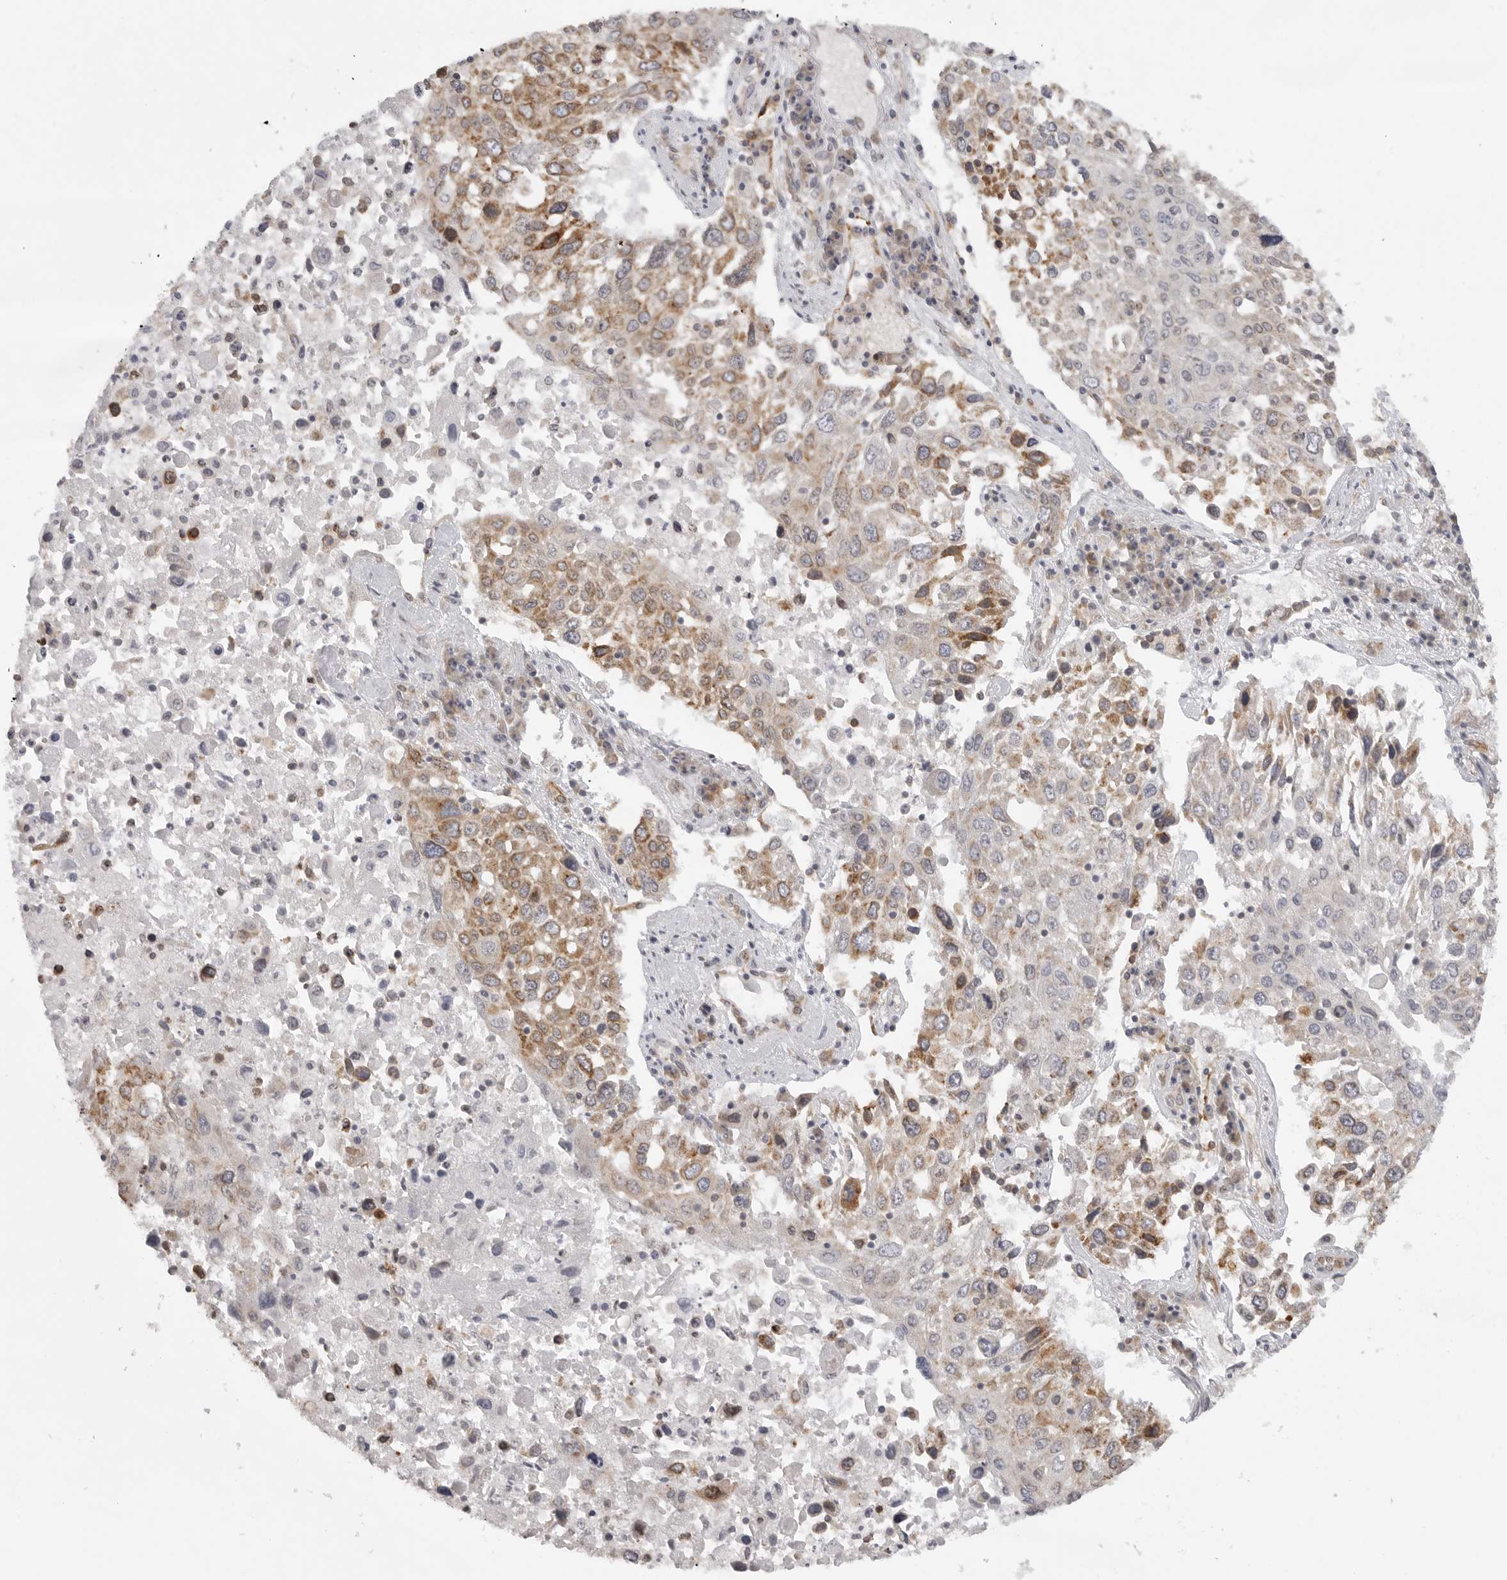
{"staining": {"intensity": "moderate", "quantity": ">75%", "location": "cytoplasmic/membranous"}, "tissue": "lung cancer", "cell_type": "Tumor cells", "image_type": "cancer", "snomed": [{"axis": "morphology", "description": "Squamous cell carcinoma, NOS"}, {"axis": "topography", "description": "Lung"}], "caption": "A histopathology image showing moderate cytoplasmic/membranous expression in approximately >75% of tumor cells in lung cancer (squamous cell carcinoma), as visualized by brown immunohistochemical staining.", "gene": "CERS2", "patient": {"sex": "male", "age": 65}}